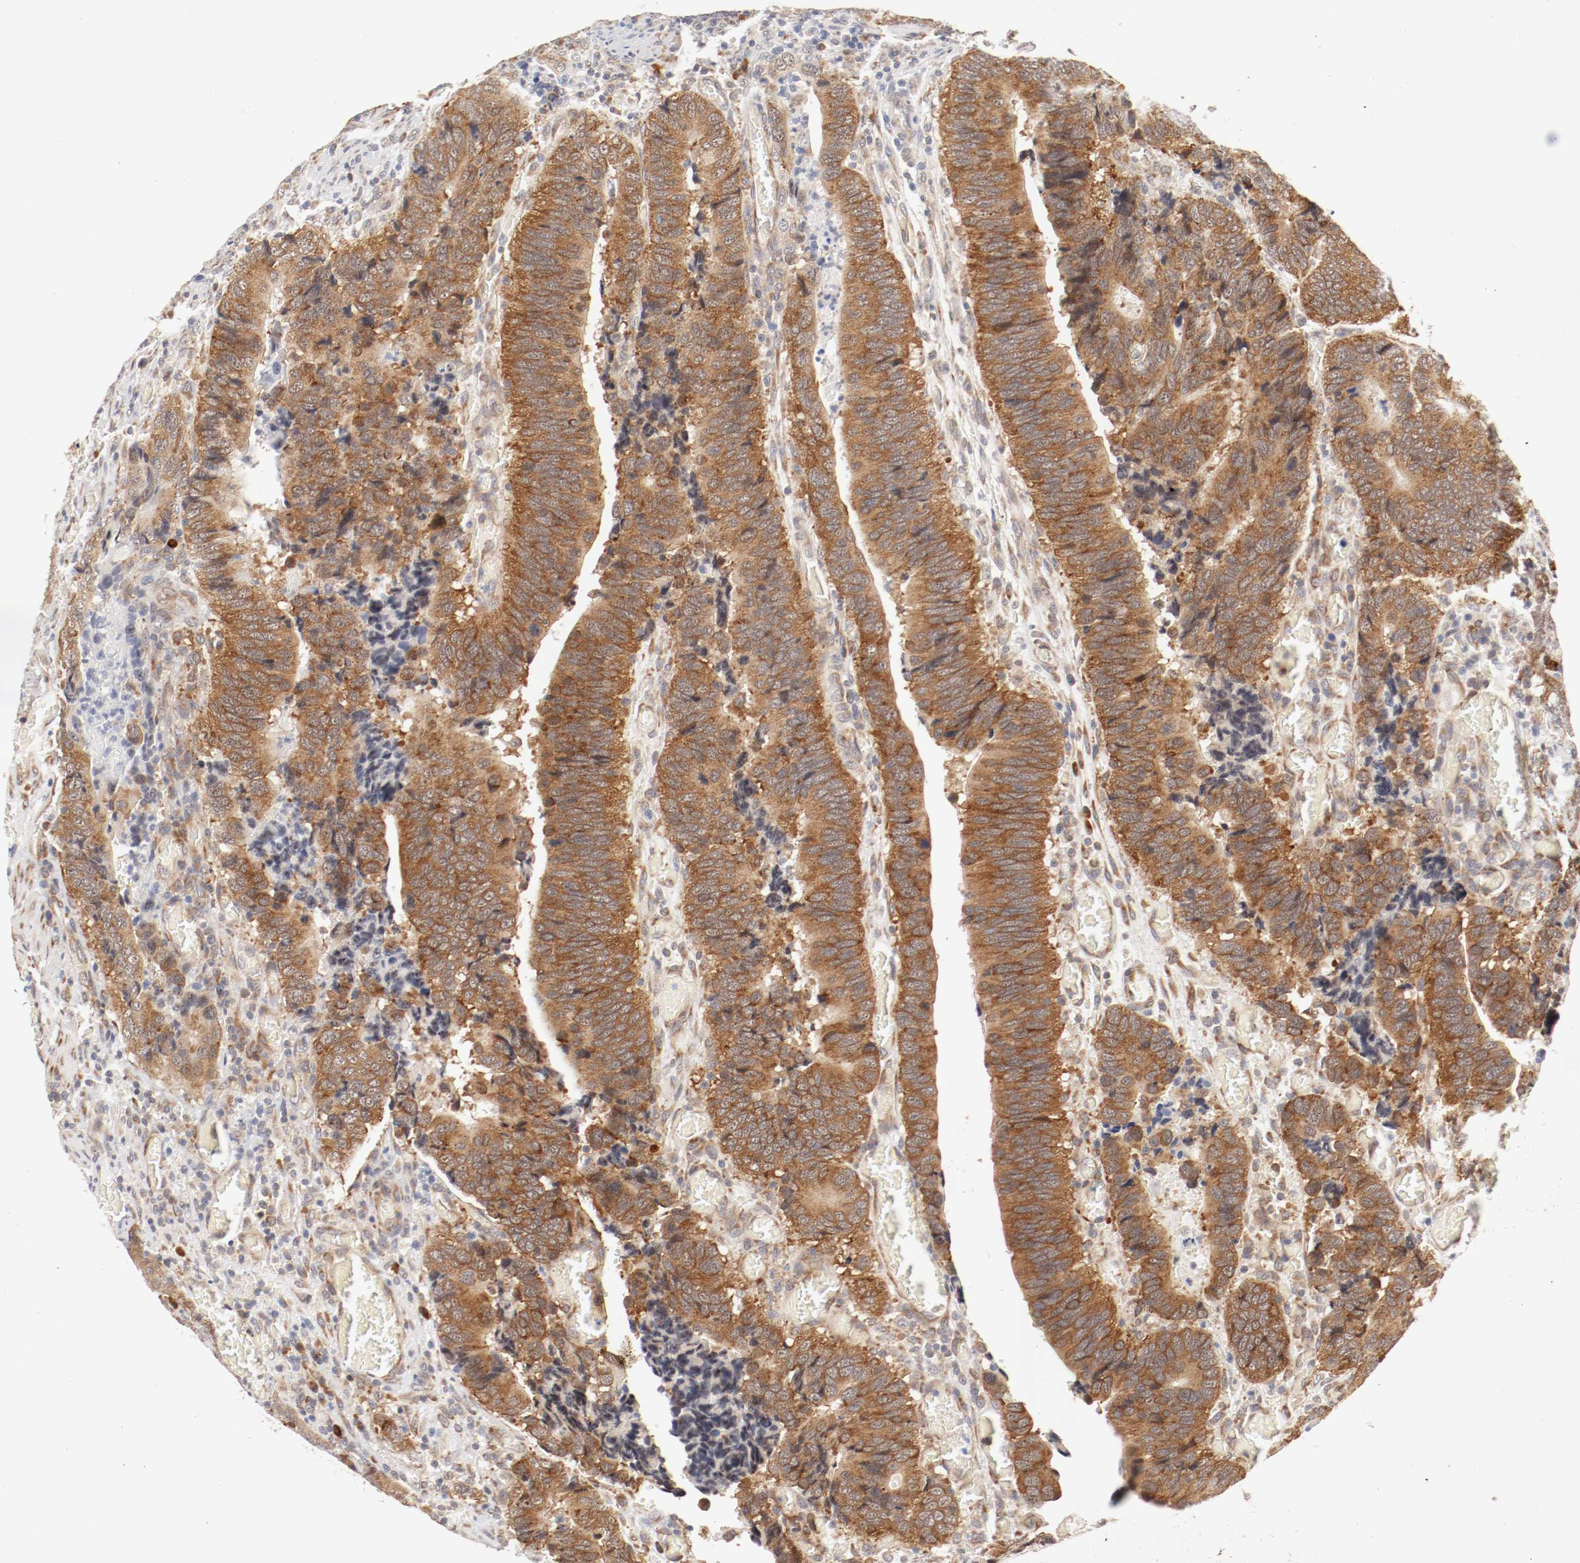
{"staining": {"intensity": "moderate", "quantity": ">75%", "location": "cytoplasmic/membranous"}, "tissue": "colorectal cancer", "cell_type": "Tumor cells", "image_type": "cancer", "snomed": [{"axis": "morphology", "description": "Adenocarcinoma, NOS"}, {"axis": "topography", "description": "Colon"}], "caption": "Colorectal cancer stained for a protein demonstrates moderate cytoplasmic/membranous positivity in tumor cells. Nuclei are stained in blue.", "gene": "FKBP3", "patient": {"sex": "male", "age": 72}}